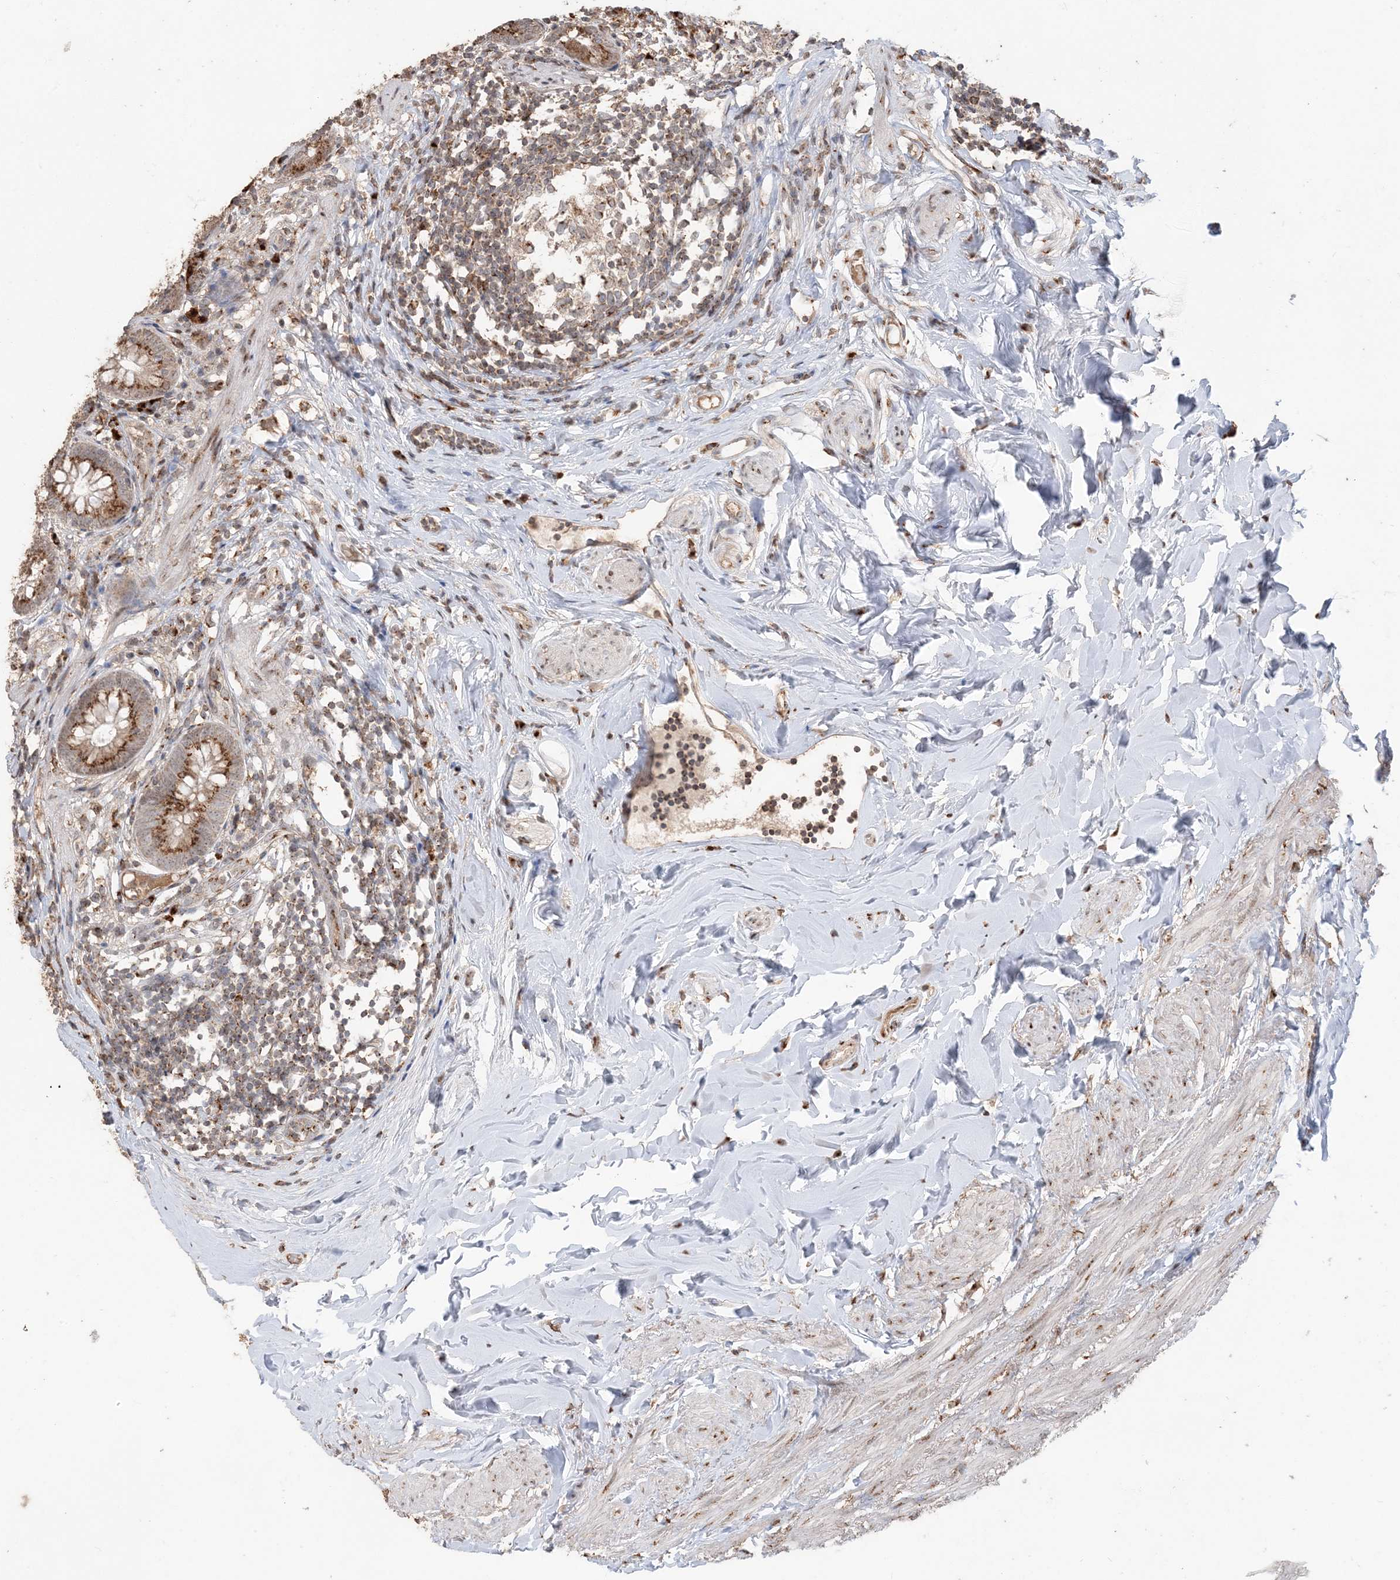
{"staining": {"intensity": "strong", "quantity": ">75%", "location": "cytoplasmic/membranous"}, "tissue": "appendix", "cell_type": "Glandular cells", "image_type": "normal", "snomed": [{"axis": "morphology", "description": "Normal tissue, NOS"}, {"axis": "topography", "description": "Appendix"}], "caption": "Immunohistochemical staining of benign appendix displays high levels of strong cytoplasmic/membranous expression in approximately >75% of glandular cells. (DAB IHC with brightfield microscopy, high magnification).", "gene": "RER1", "patient": {"sex": "female", "age": 62}}